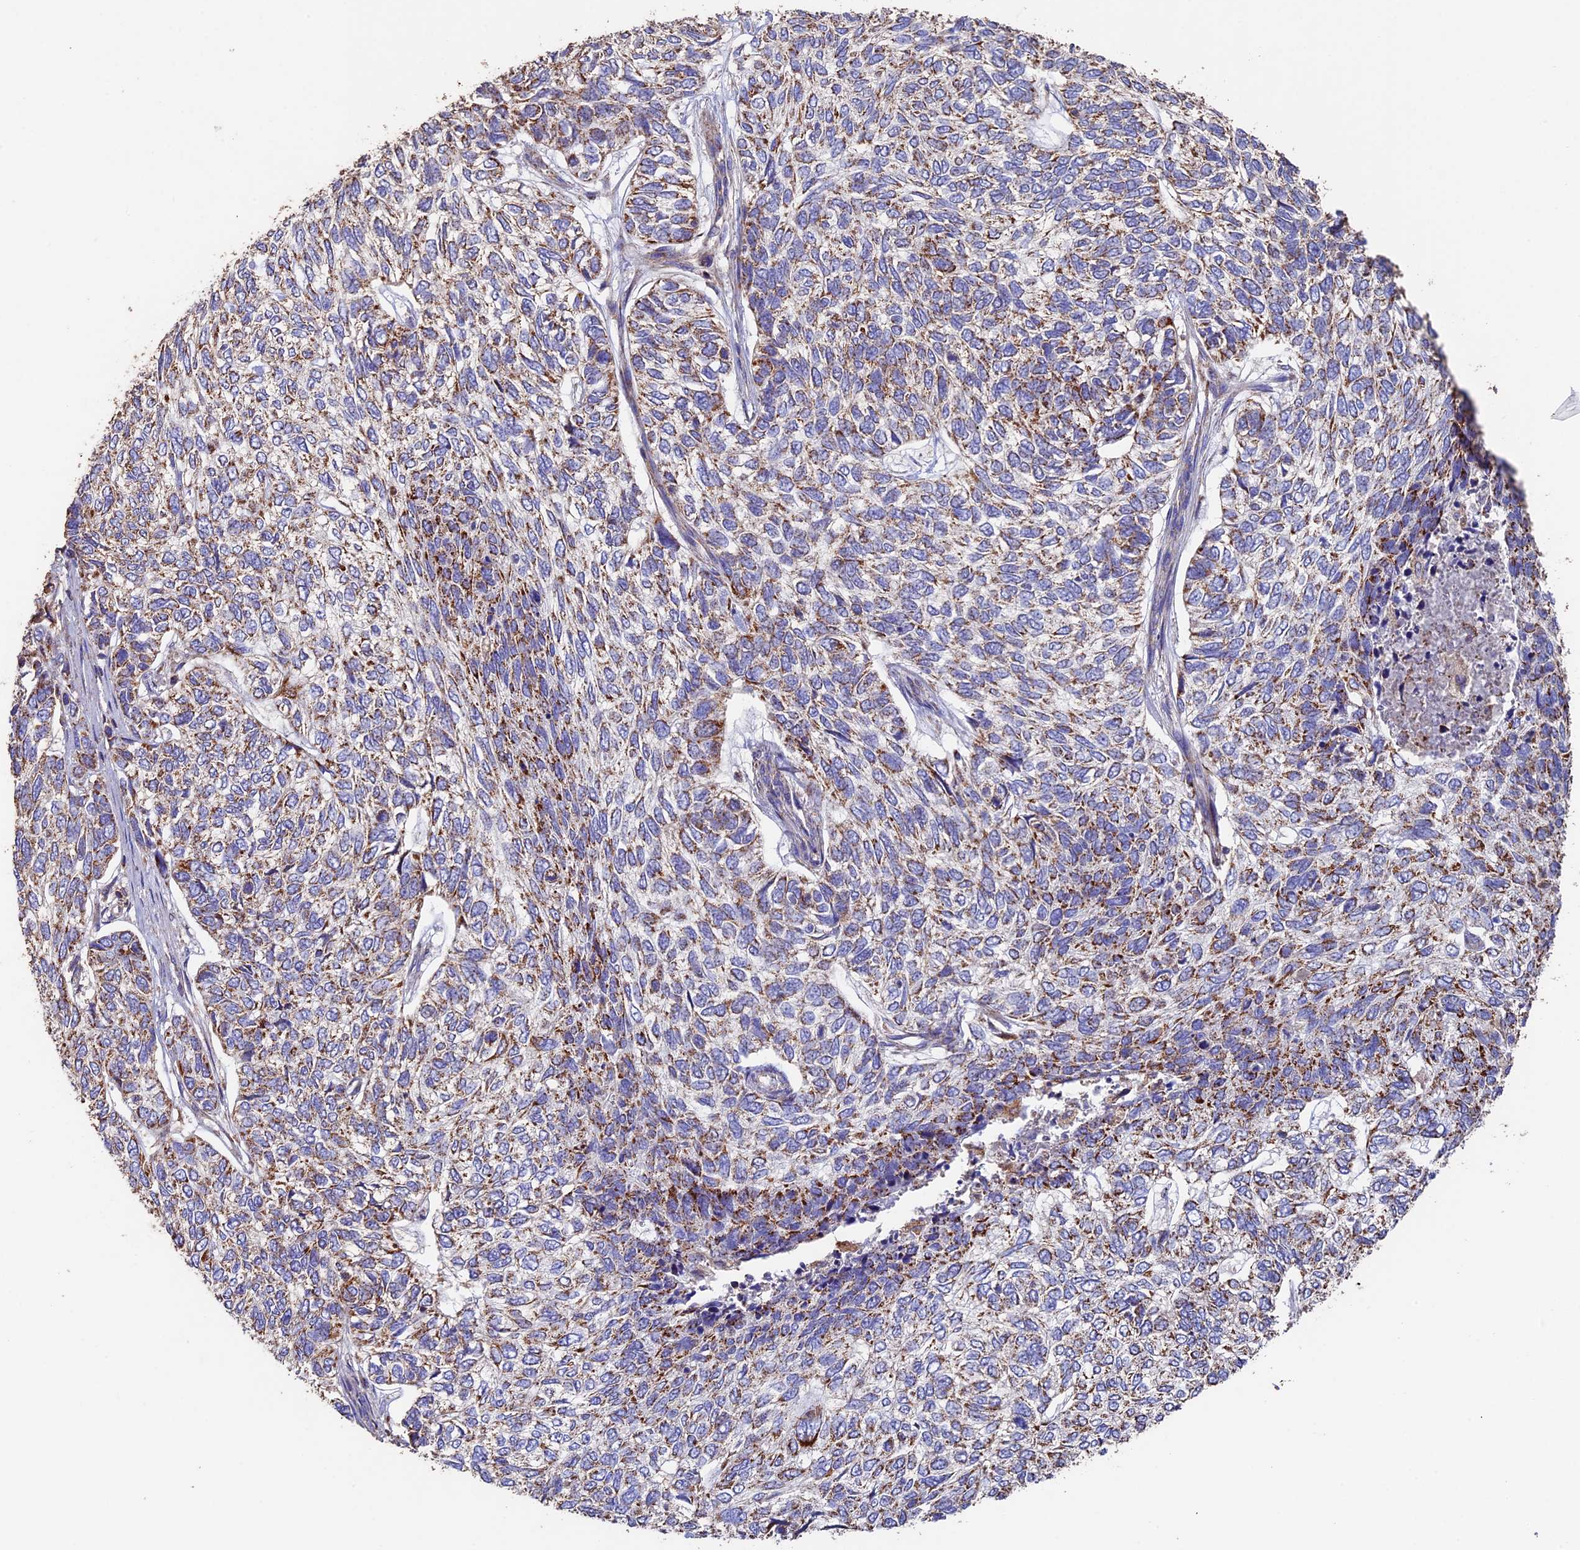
{"staining": {"intensity": "moderate", "quantity": "25%-75%", "location": "cytoplasmic/membranous"}, "tissue": "skin cancer", "cell_type": "Tumor cells", "image_type": "cancer", "snomed": [{"axis": "morphology", "description": "Basal cell carcinoma"}, {"axis": "topography", "description": "Skin"}], "caption": "A brown stain shows moderate cytoplasmic/membranous staining of a protein in human skin basal cell carcinoma tumor cells. (brown staining indicates protein expression, while blue staining denotes nuclei).", "gene": "ADAT1", "patient": {"sex": "female", "age": 65}}